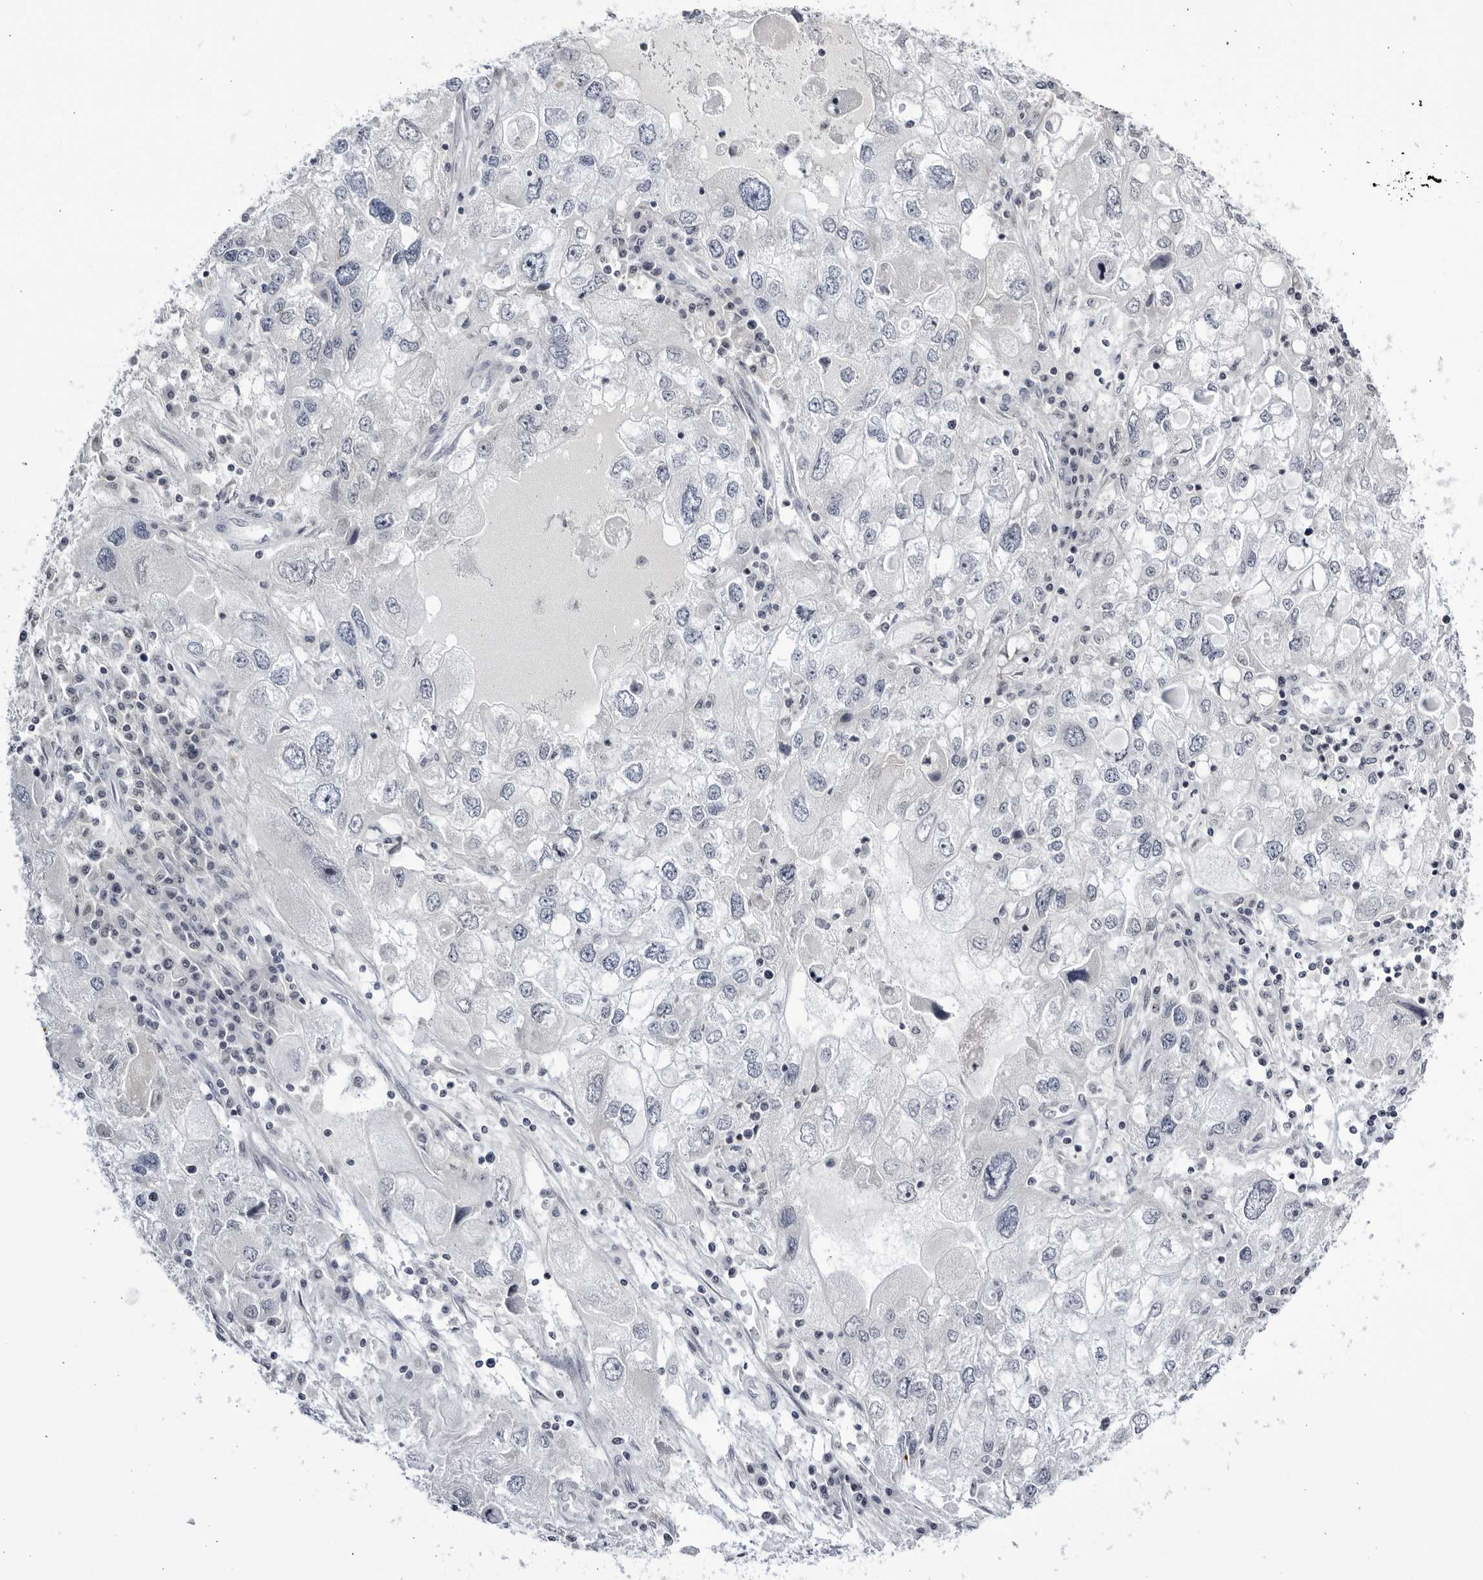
{"staining": {"intensity": "negative", "quantity": "none", "location": "none"}, "tissue": "endometrial cancer", "cell_type": "Tumor cells", "image_type": "cancer", "snomed": [{"axis": "morphology", "description": "Adenocarcinoma, NOS"}, {"axis": "topography", "description": "Endometrium"}], "caption": "Endometrial cancer was stained to show a protein in brown. There is no significant staining in tumor cells.", "gene": "CNBD1", "patient": {"sex": "female", "age": 49}}